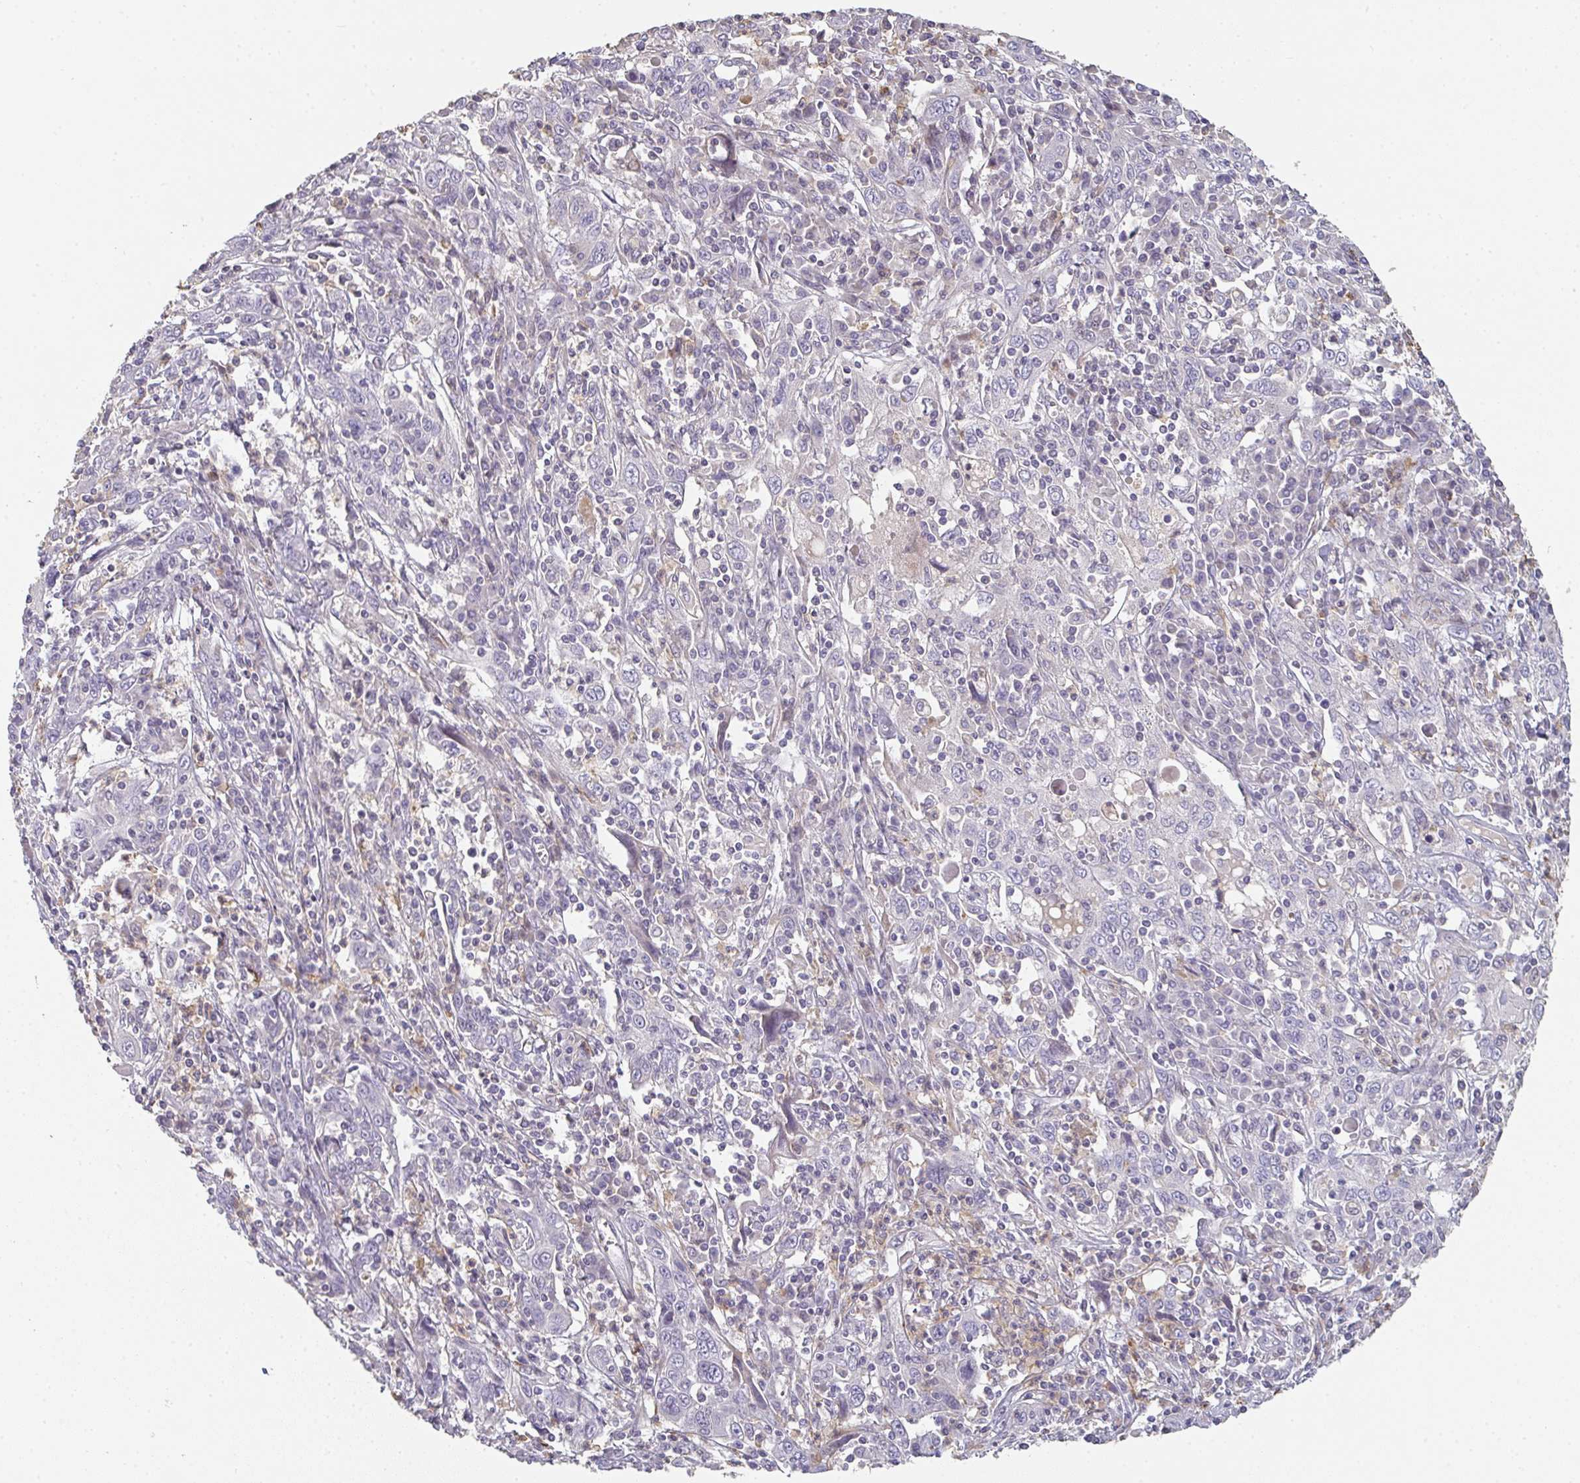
{"staining": {"intensity": "negative", "quantity": "none", "location": "none"}, "tissue": "cervical cancer", "cell_type": "Tumor cells", "image_type": "cancer", "snomed": [{"axis": "morphology", "description": "Squamous cell carcinoma, NOS"}, {"axis": "topography", "description": "Cervix"}], "caption": "A micrograph of squamous cell carcinoma (cervical) stained for a protein shows no brown staining in tumor cells.", "gene": "A1CF", "patient": {"sex": "female", "age": 46}}